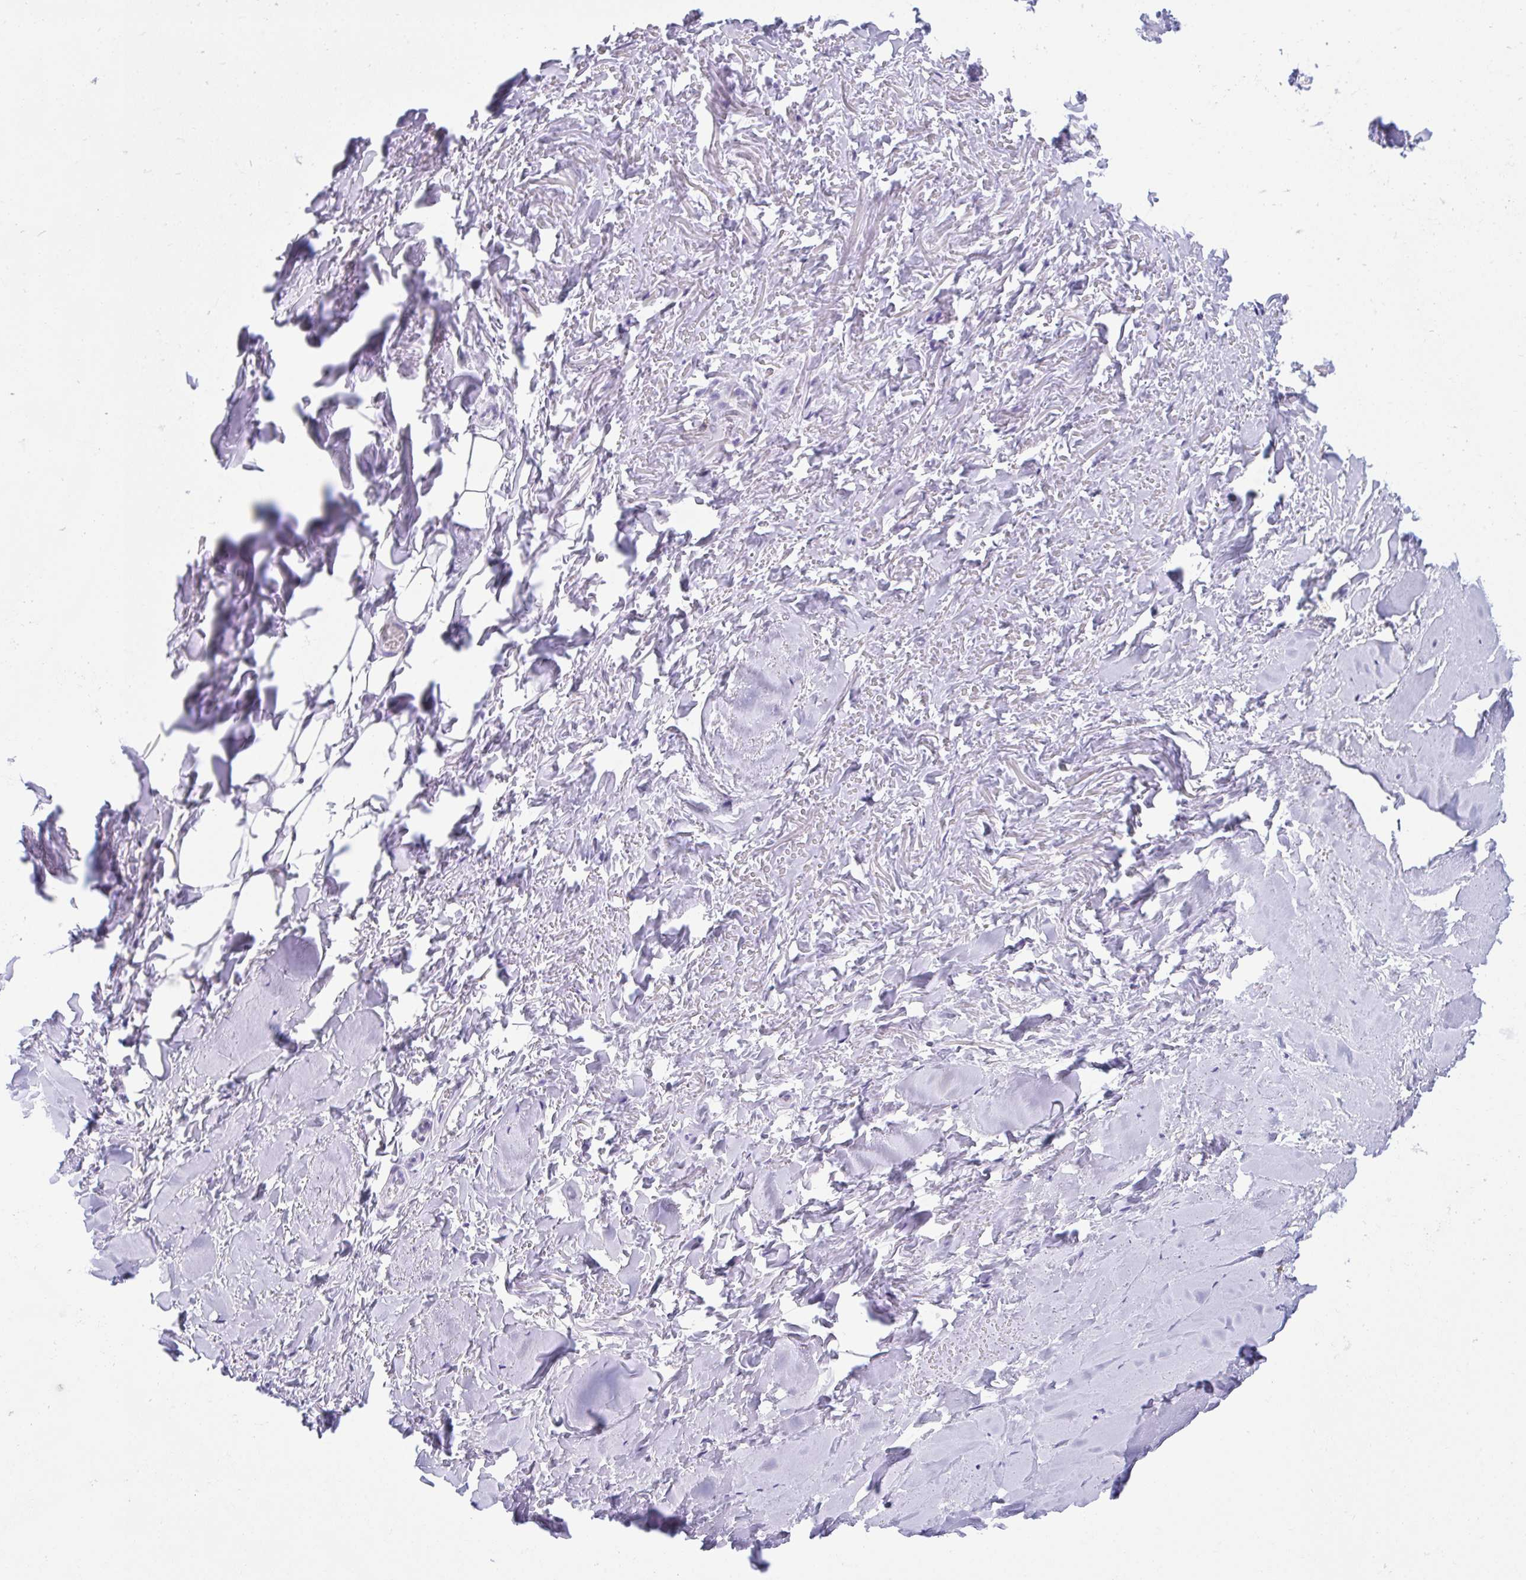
{"staining": {"intensity": "negative", "quantity": "none", "location": "none"}, "tissue": "adipose tissue", "cell_type": "Adipocytes", "image_type": "normal", "snomed": [{"axis": "morphology", "description": "Normal tissue, NOS"}, {"axis": "topography", "description": "Cartilage tissue"}, {"axis": "topography", "description": "Nasopharynx"}, {"axis": "topography", "description": "Thyroid gland"}], "caption": "Adipocytes show no significant protein positivity in unremarkable adipose tissue.", "gene": "SPN", "patient": {"sex": "male", "age": 63}}